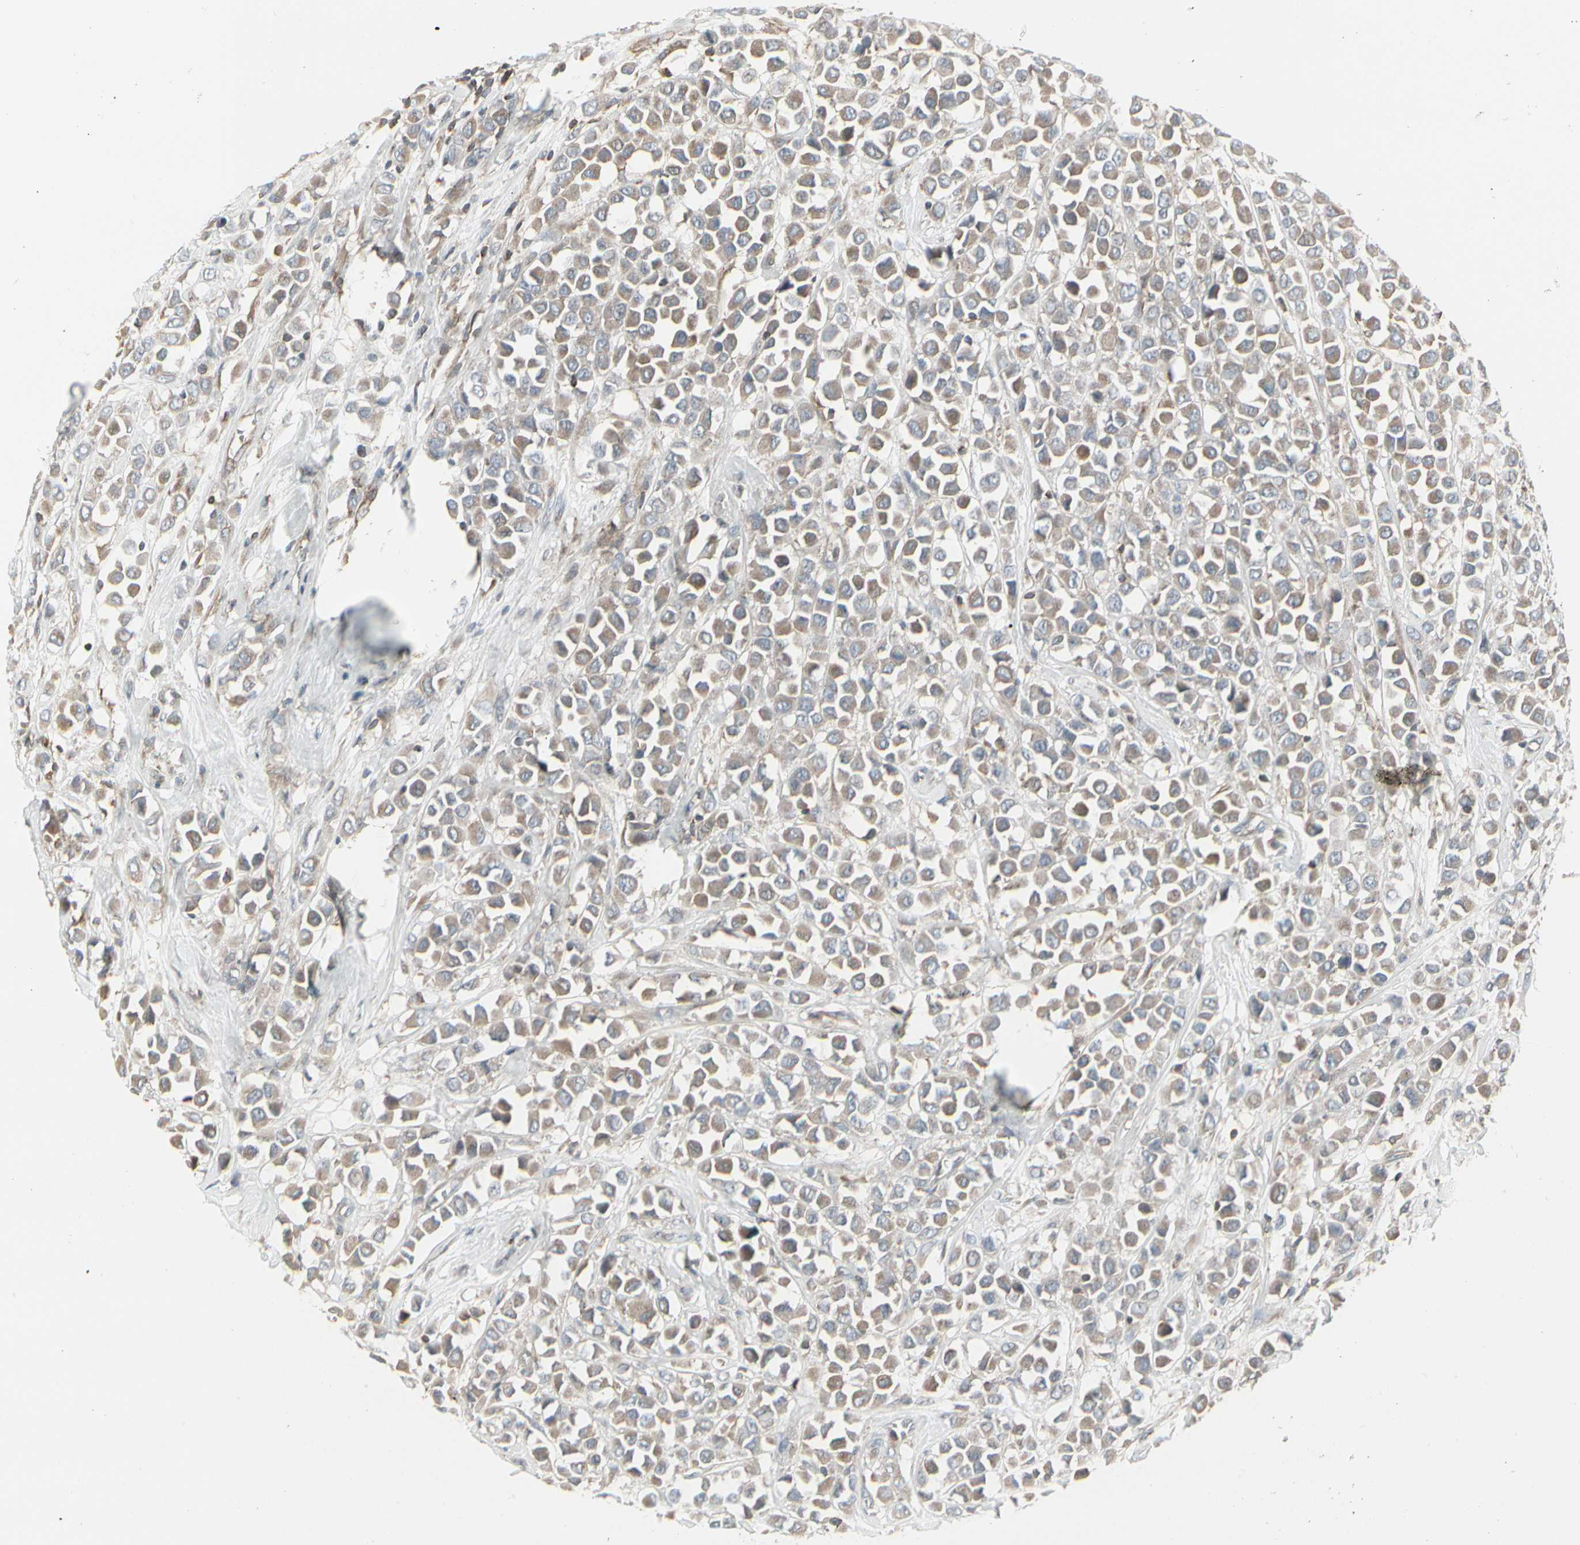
{"staining": {"intensity": "weak", "quantity": ">75%", "location": "cytoplasmic/membranous"}, "tissue": "breast cancer", "cell_type": "Tumor cells", "image_type": "cancer", "snomed": [{"axis": "morphology", "description": "Duct carcinoma"}, {"axis": "topography", "description": "Breast"}], "caption": "Weak cytoplasmic/membranous protein positivity is seen in approximately >75% of tumor cells in breast cancer (invasive ductal carcinoma).", "gene": "EPS15", "patient": {"sex": "female", "age": 61}}